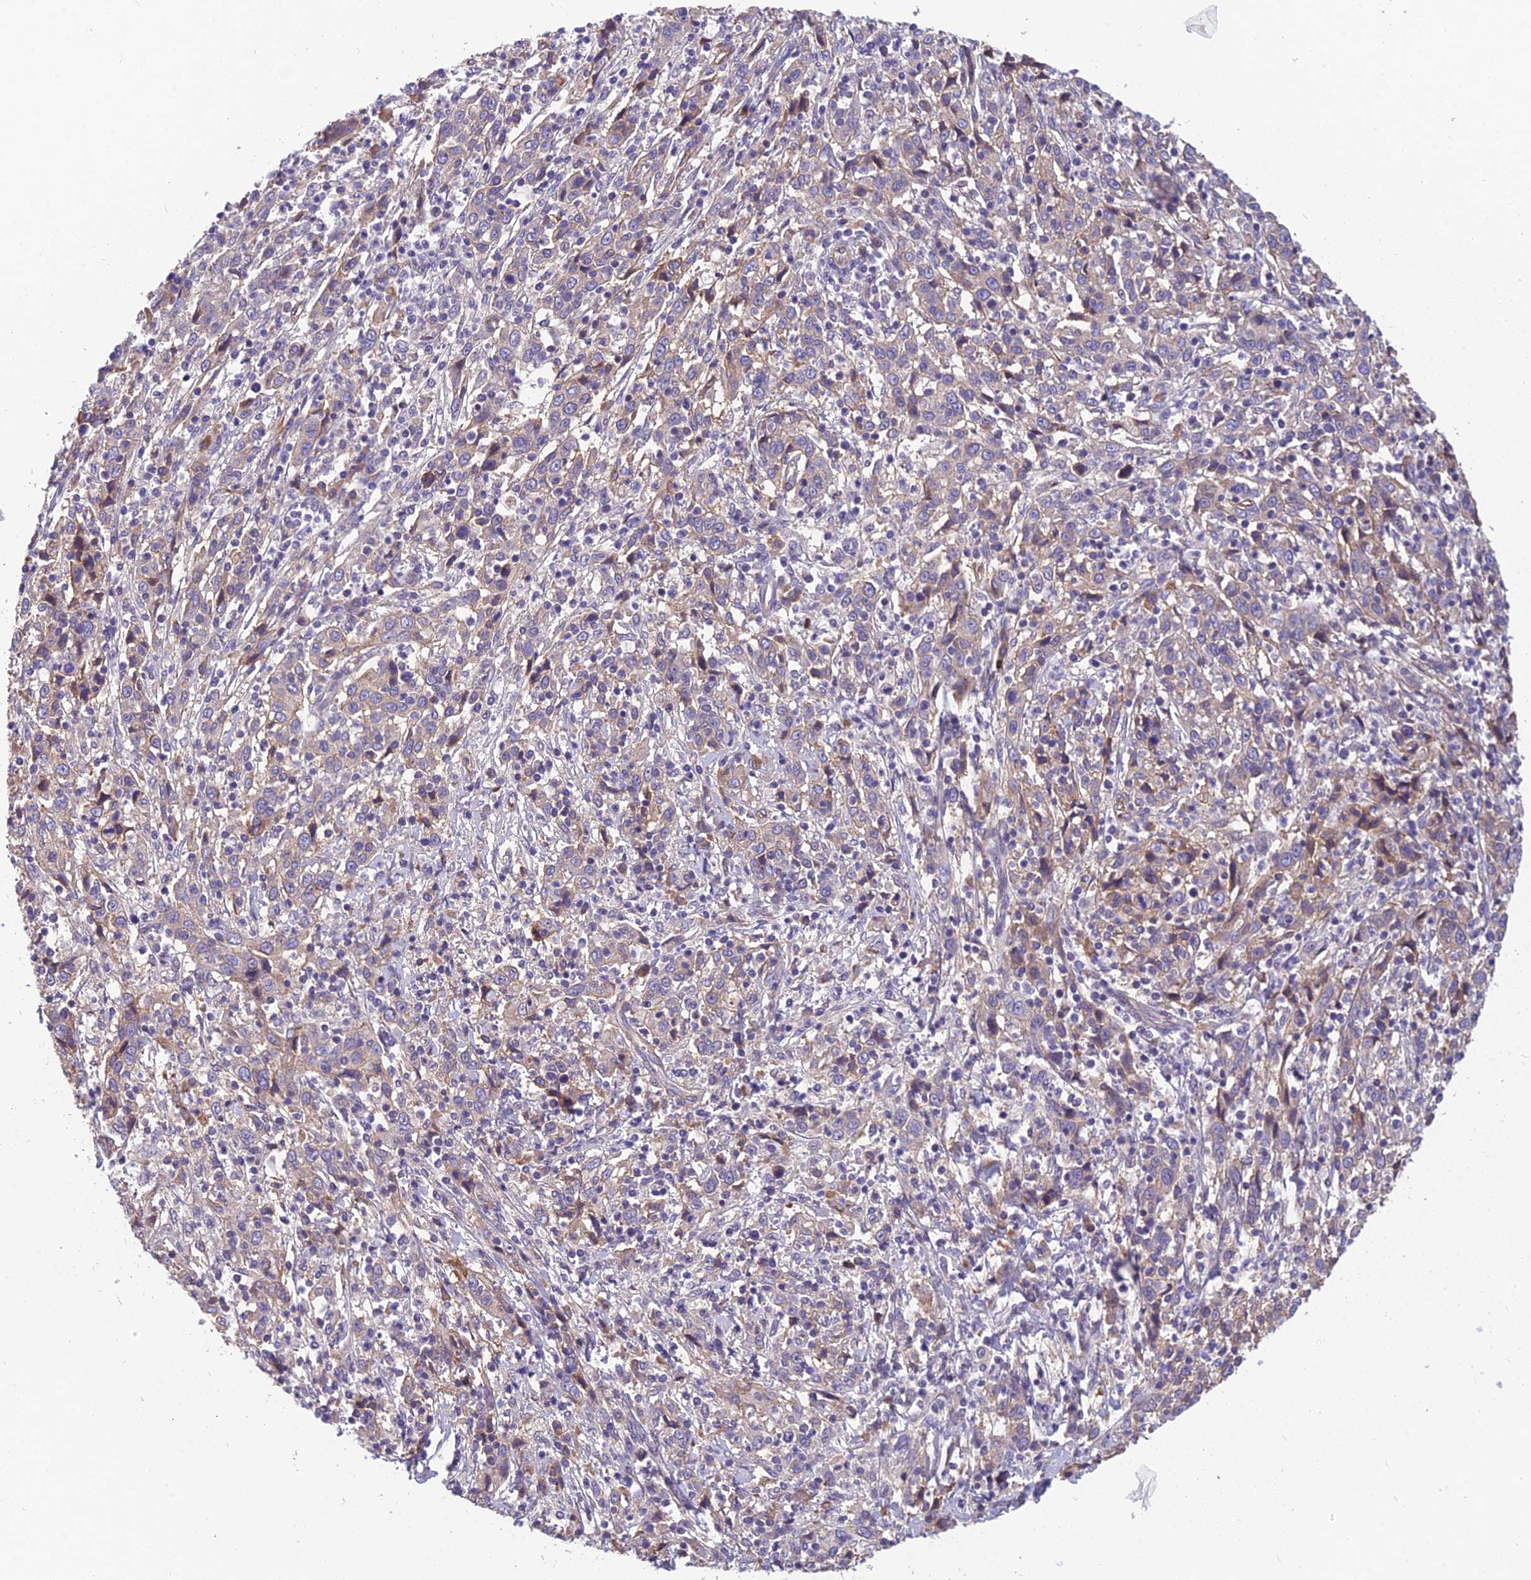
{"staining": {"intensity": "weak", "quantity": "<25%", "location": "cytoplasmic/membranous"}, "tissue": "cervical cancer", "cell_type": "Tumor cells", "image_type": "cancer", "snomed": [{"axis": "morphology", "description": "Squamous cell carcinoma, NOS"}, {"axis": "topography", "description": "Cervix"}], "caption": "Tumor cells are negative for brown protein staining in cervical squamous cell carcinoma. (DAB (3,3'-diaminobenzidine) IHC, high magnification).", "gene": "TSPAN15", "patient": {"sex": "female", "age": 46}}